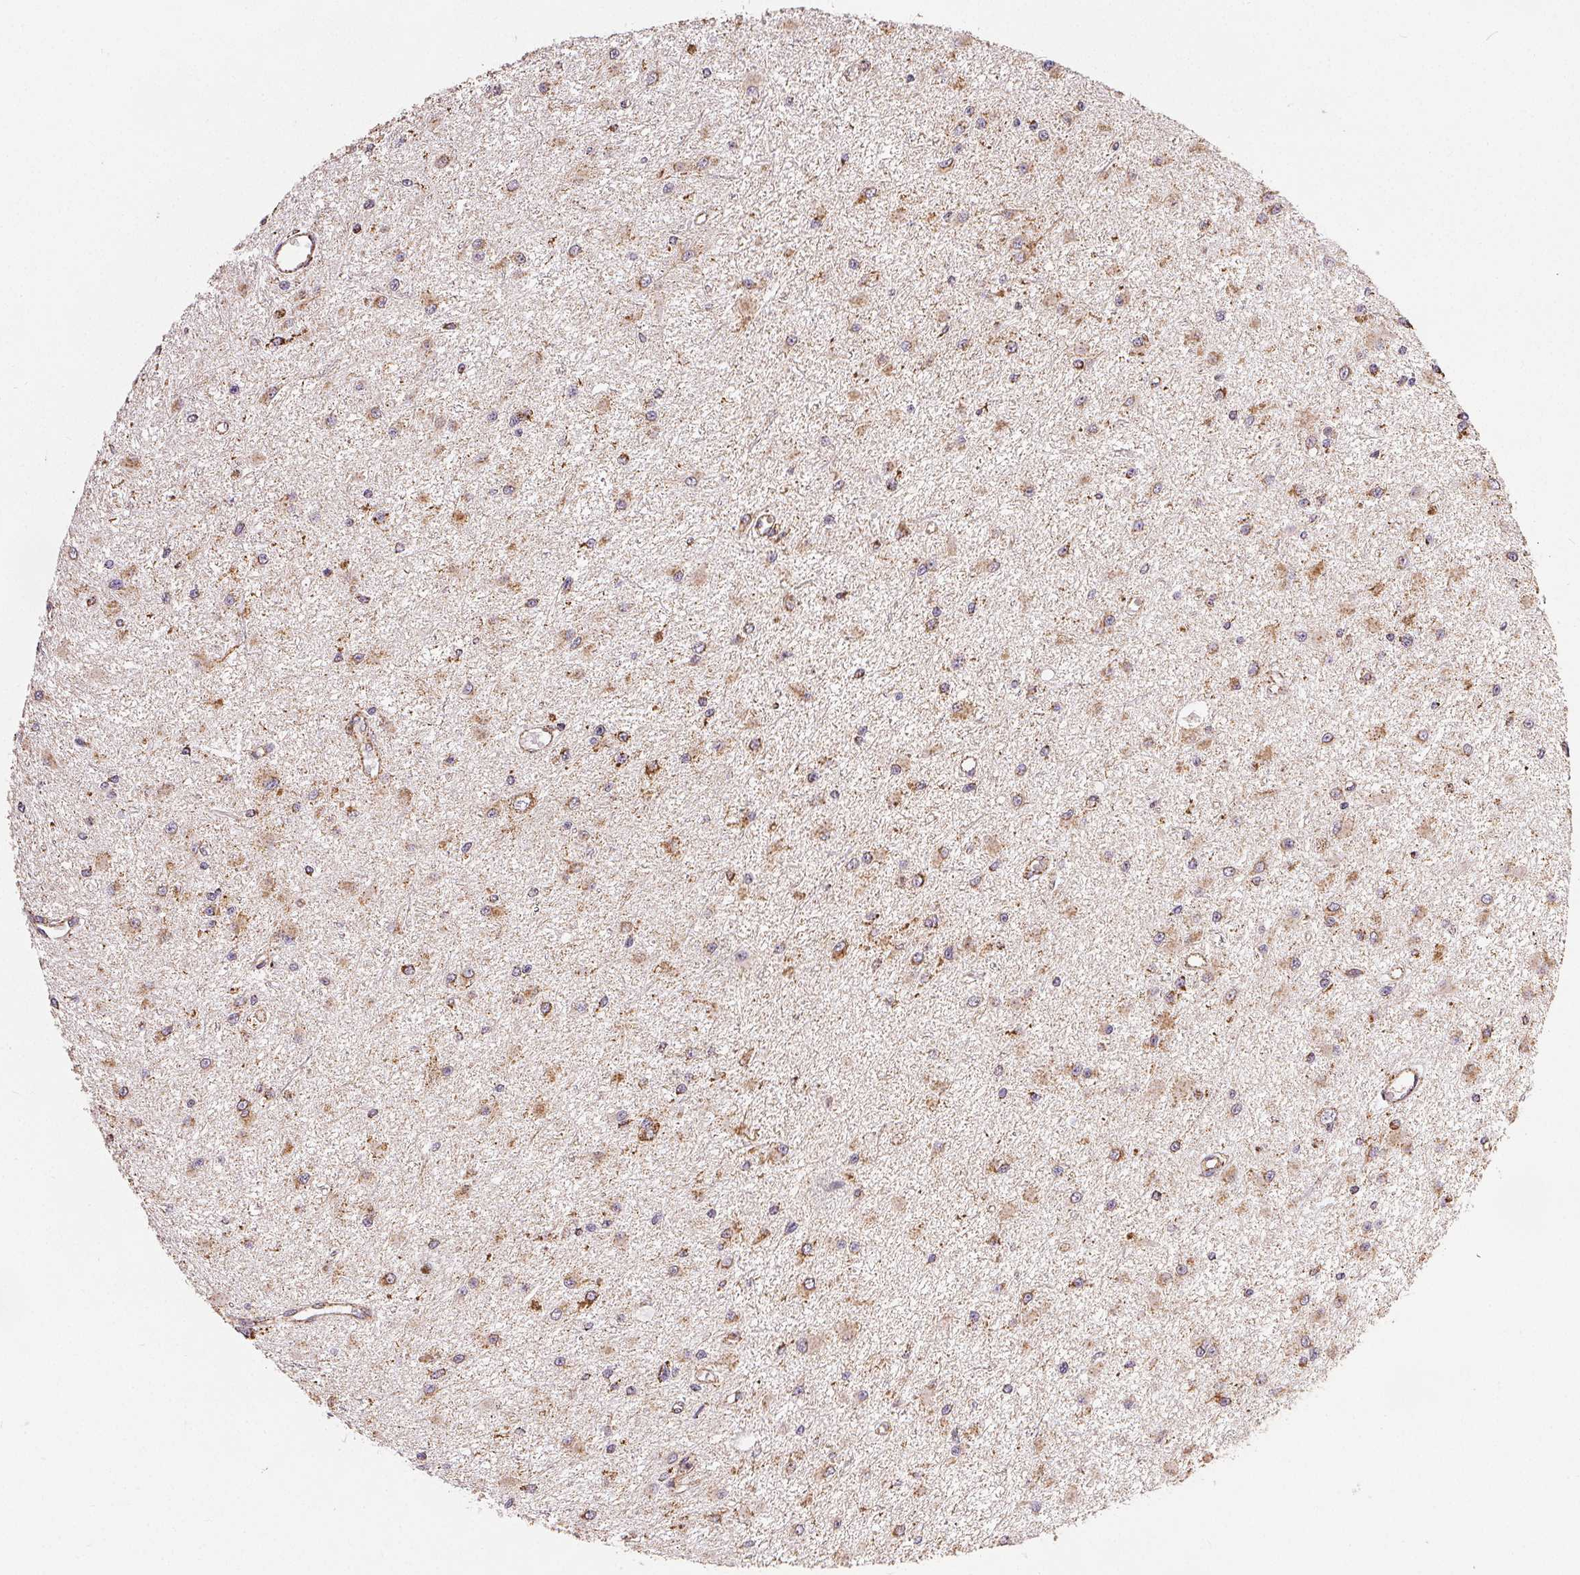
{"staining": {"intensity": "moderate", "quantity": "25%-75%", "location": "cytoplasmic/membranous"}, "tissue": "glioma", "cell_type": "Tumor cells", "image_type": "cancer", "snomed": [{"axis": "morphology", "description": "Glioma, malignant, High grade"}, {"axis": "topography", "description": "Brain"}], "caption": "Glioma stained with a brown dye exhibits moderate cytoplasmic/membranous positive positivity in approximately 25%-75% of tumor cells.", "gene": "SDHB", "patient": {"sex": "male", "age": 54}}